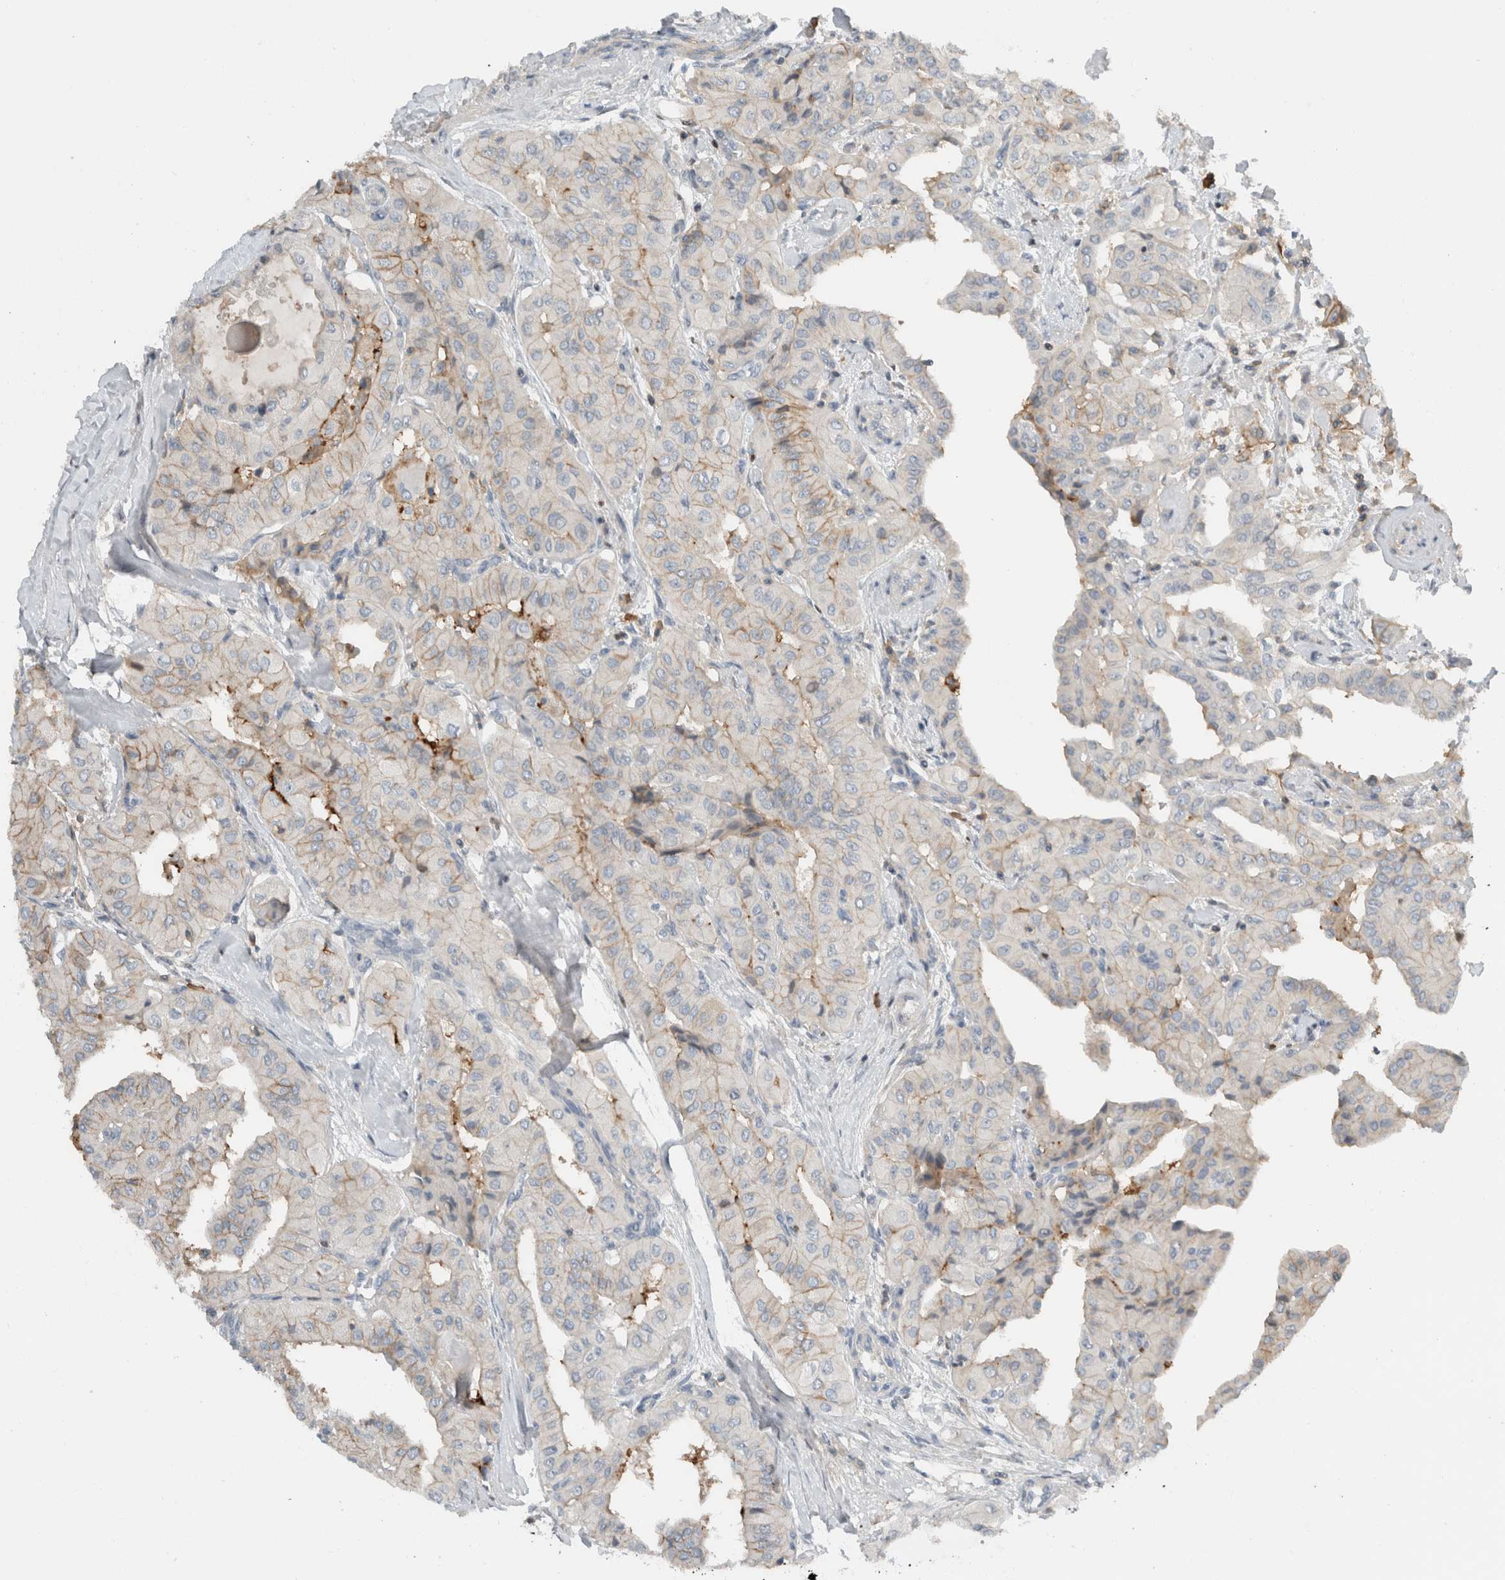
{"staining": {"intensity": "weak", "quantity": "<25%", "location": "cytoplasmic/membranous"}, "tissue": "thyroid cancer", "cell_type": "Tumor cells", "image_type": "cancer", "snomed": [{"axis": "morphology", "description": "Papillary adenocarcinoma, NOS"}, {"axis": "topography", "description": "Thyroid gland"}], "caption": "IHC of thyroid cancer demonstrates no positivity in tumor cells.", "gene": "ERCC6L2", "patient": {"sex": "female", "age": 59}}